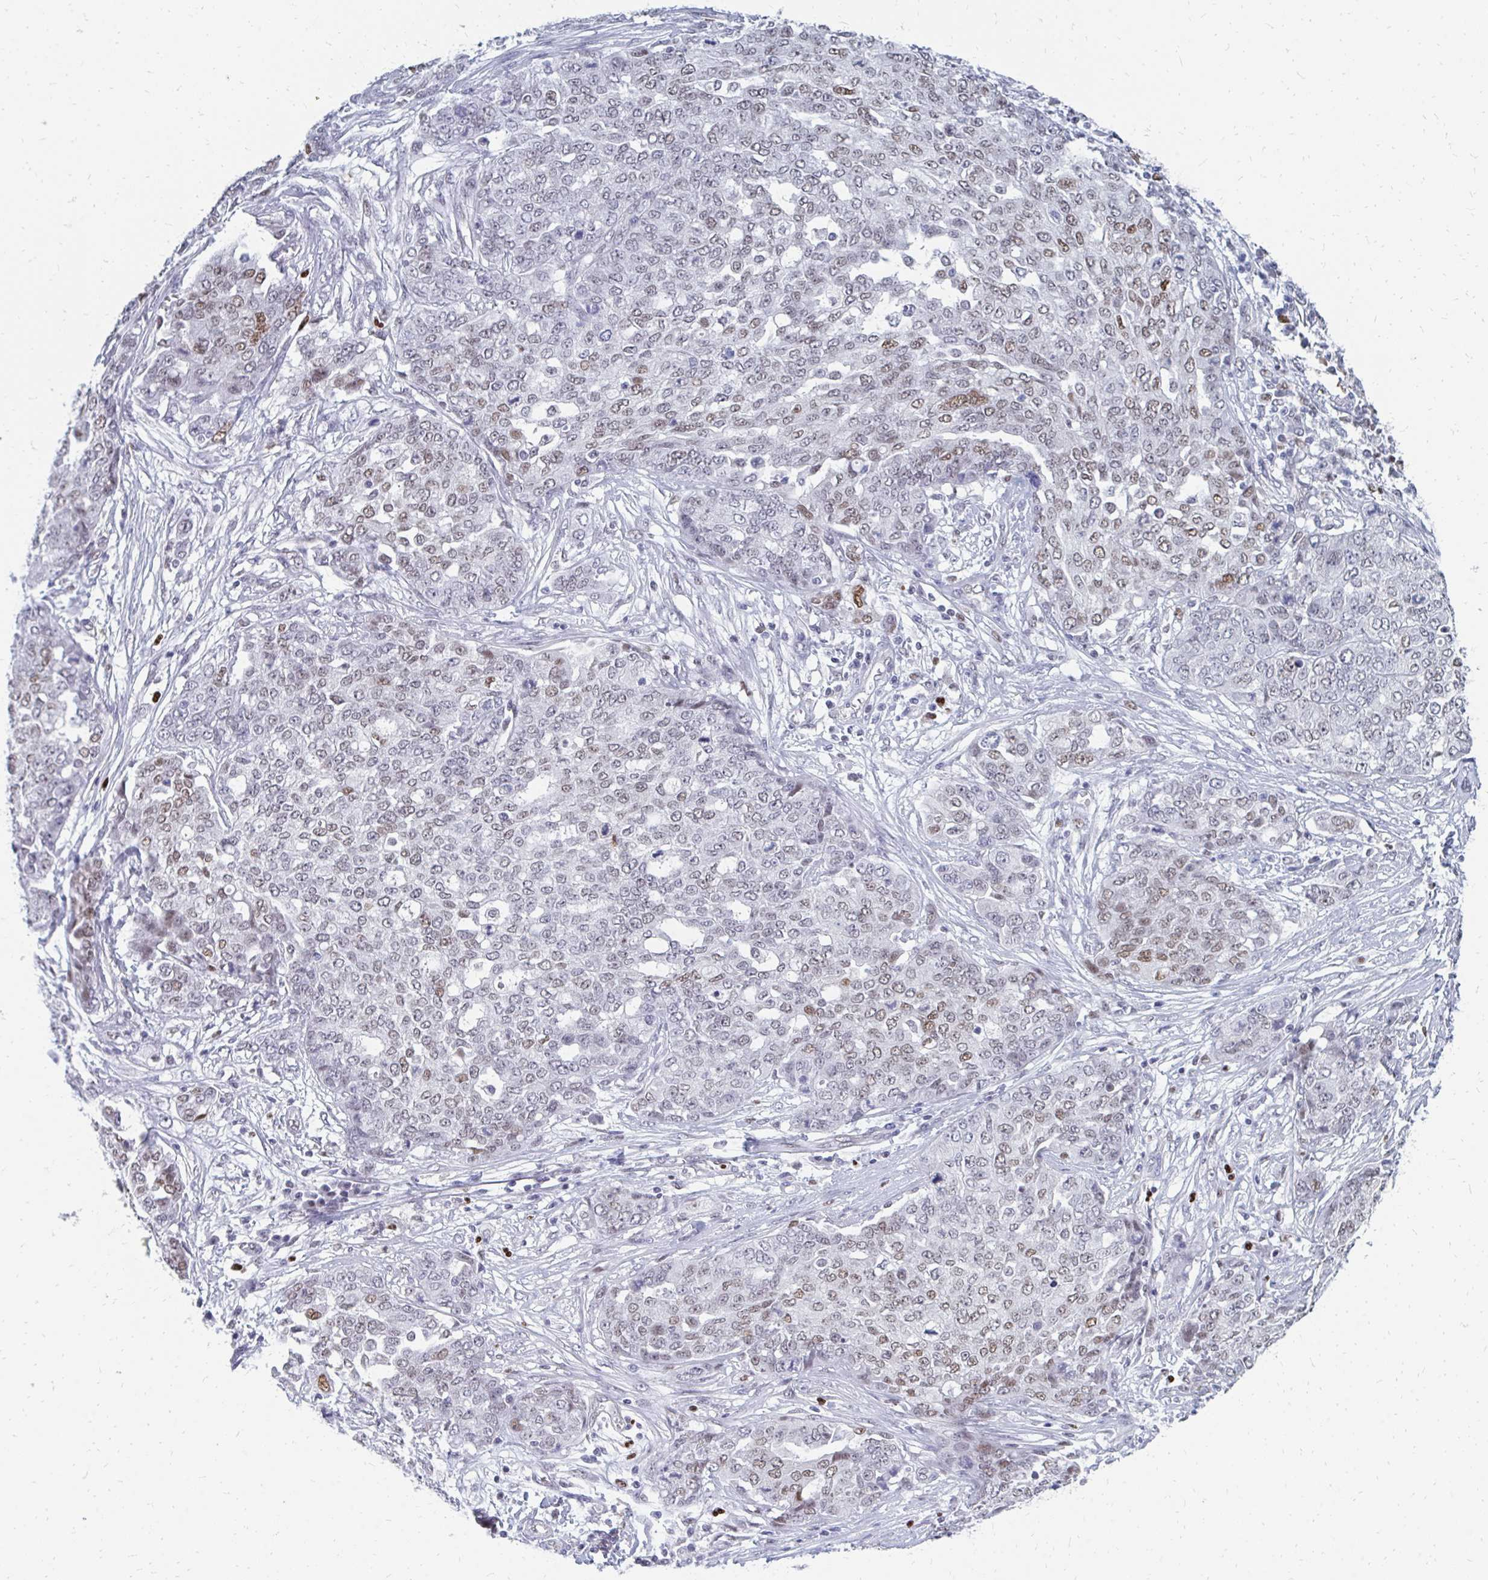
{"staining": {"intensity": "weak", "quantity": ">75%", "location": "nuclear"}, "tissue": "ovarian cancer", "cell_type": "Tumor cells", "image_type": "cancer", "snomed": [{"axis": "morphology", "description": "Cystadenocarcinoma, serous, NOS"}, {"axis": "topography", "description": "Soft tissue"}, {"axis": "topography", "description": "Ovary"}], "caption": "A brown stain shows weak nuclear positivity of a protein in human ovarian cancer tumor cells.", "gene": "PLK3", "patient": {"sex": "female", "age": 57}}